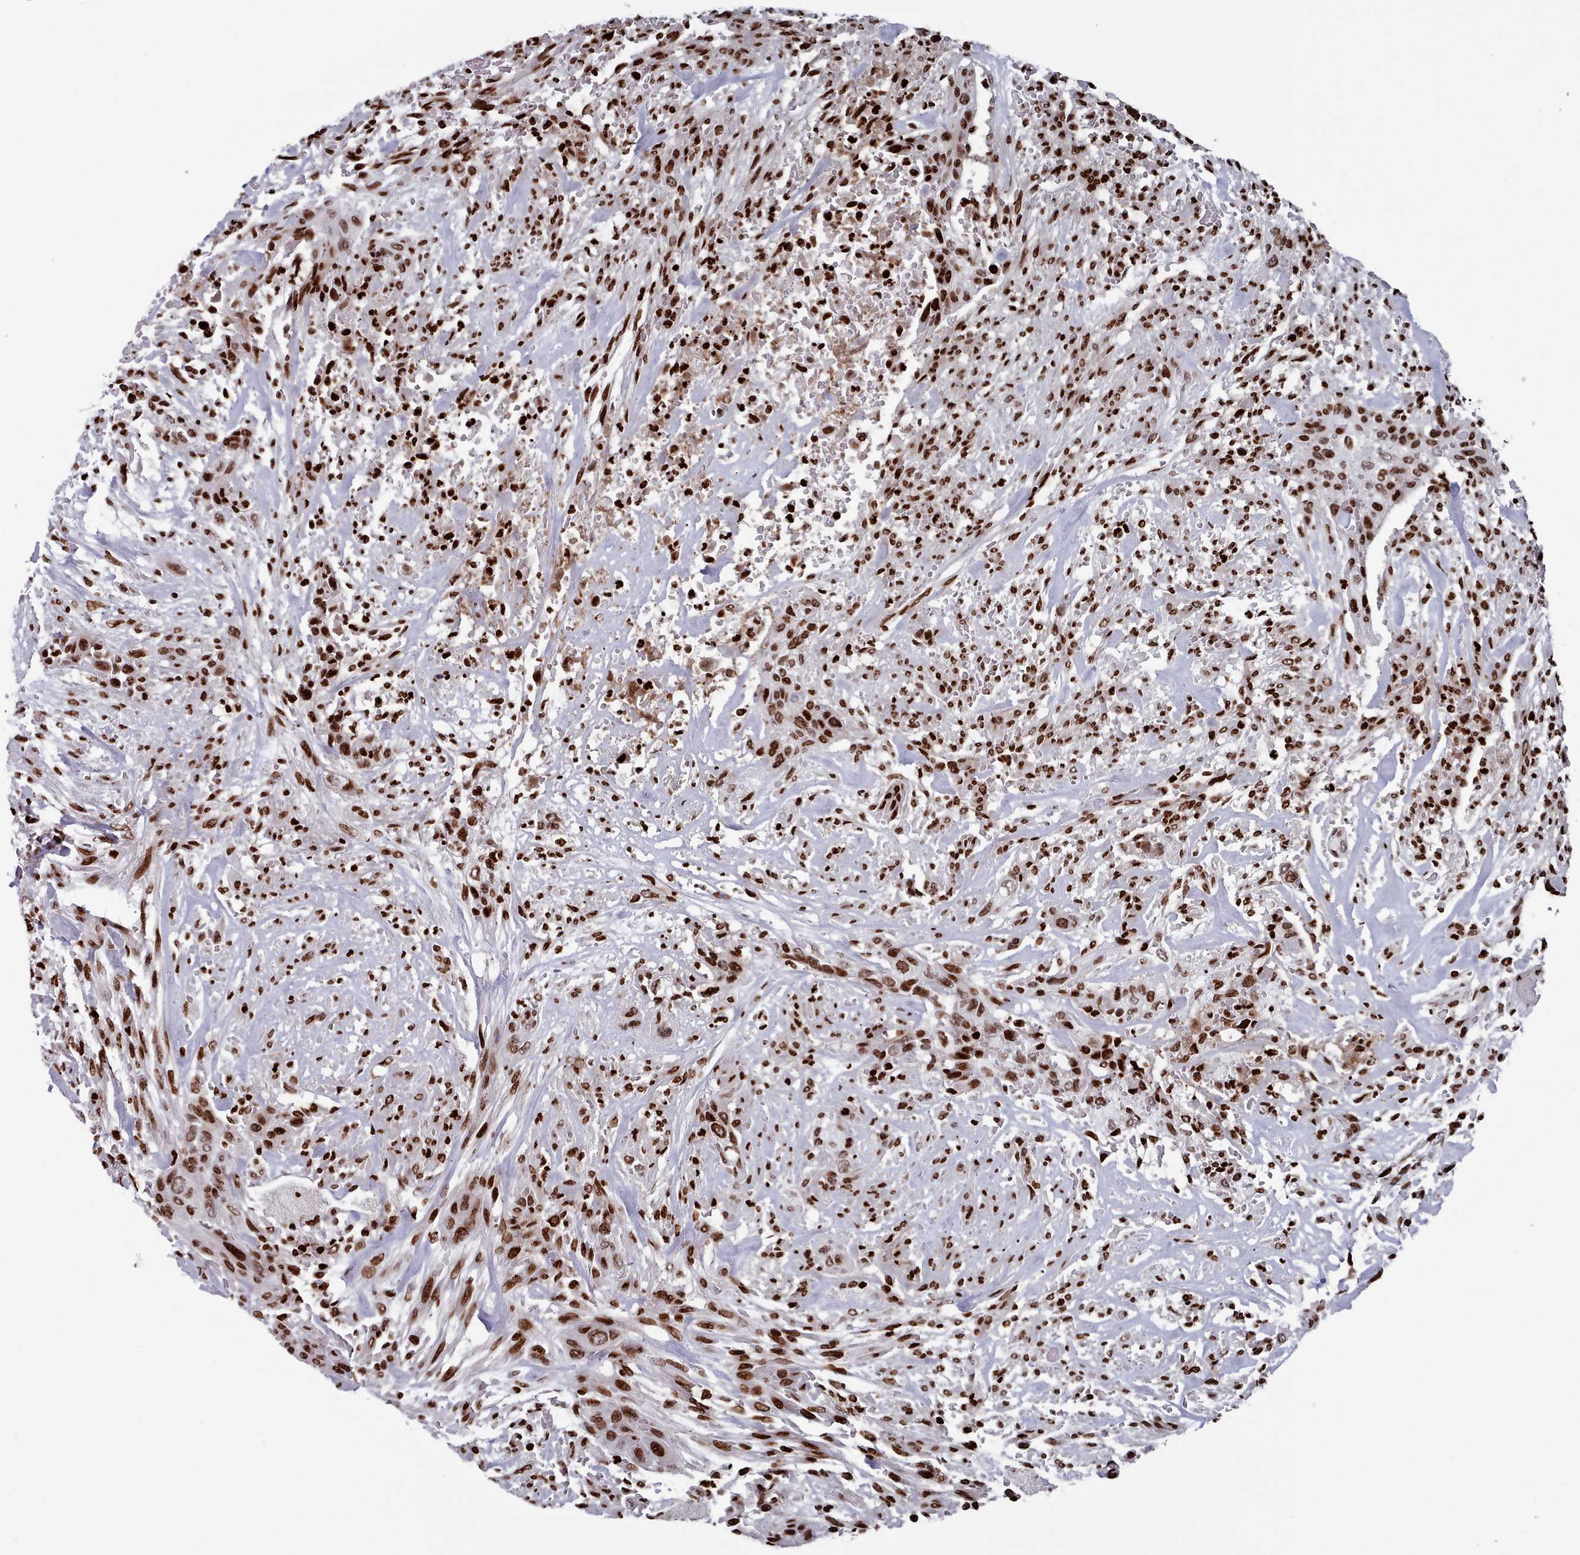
{"staining": {"intensity": "strong", "quantity": ">75%", "location": "nuclear"}, "tissue": "urothelial cancer", "cell_type": "Tumor cells", "image_type": "cancer", "snomed": [{"axis": "morphology", "description": "Urothelial carcinoma, High grade"}, {"axis": "topography", "description": "Urinary bladder"}], "caption": "The micrograph displays staining of high-grade urothelial carcinoma, revealing strong nuclear protein expression (brown color) within tumor cells.", "gene": "PCDHB12", "patient": {"sex": "male", "age": 35}}